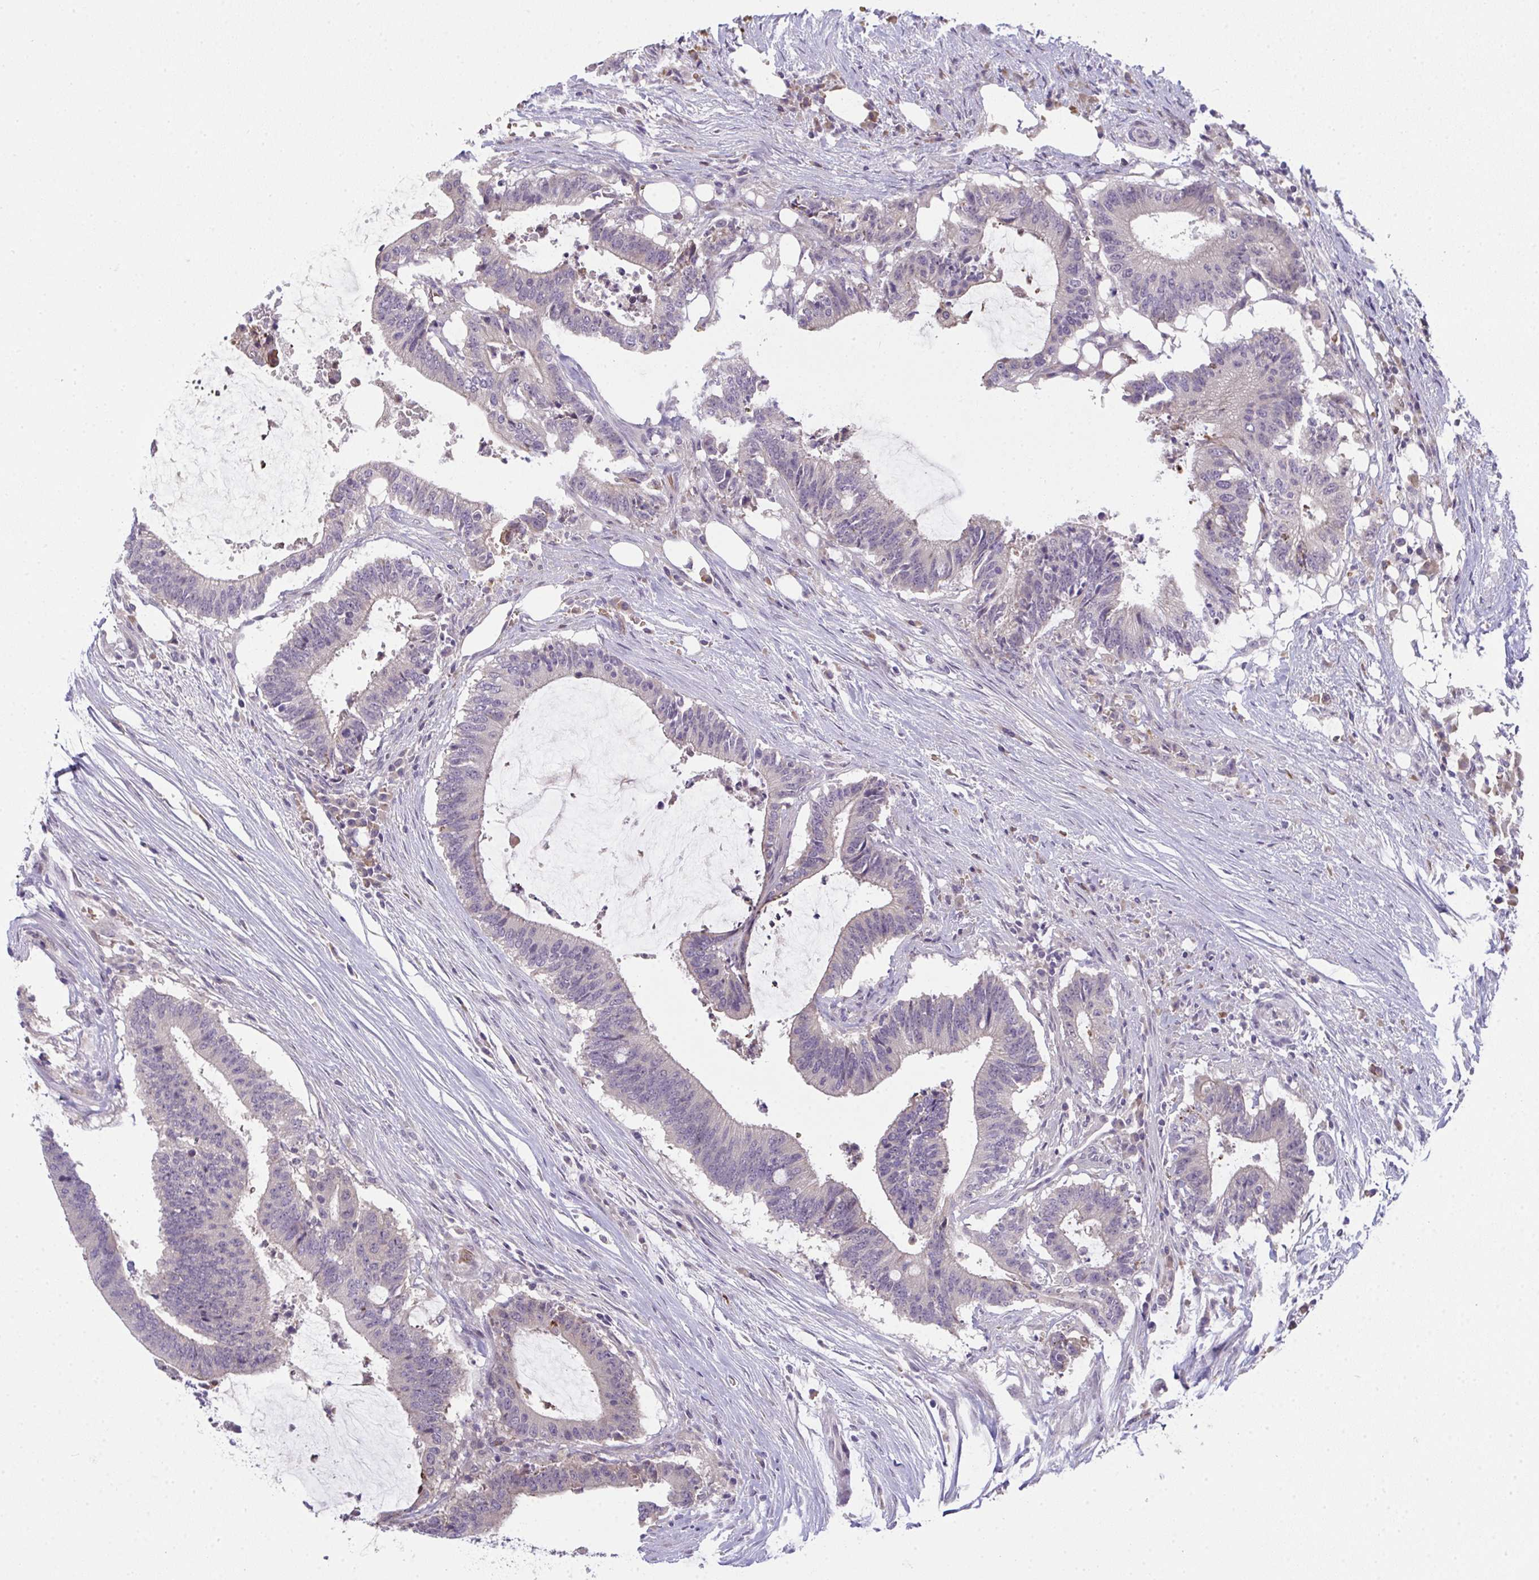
{"staining": {"intensity": "weak", "quantity": "<25%", "location": "cytoplasmic/membranous"}, "tissue": "colorectal cancer", "cell_type": "Tumor cells", "image_type": "cancer", "snomed": [{"axis": "morphology", "description": "Adenocarcinoma, NOS"}, {"axis": "topography", "description": "Colon"}], "caption": "There is no significant expression in tumor cells of colorectal cancer. (DAB (3,3'-diaminobenzidine) IHC visualized using brightfield microscopy, high magnification).", "gene": "RIOK1", "patient": {"sex": "female", "age": 43}}